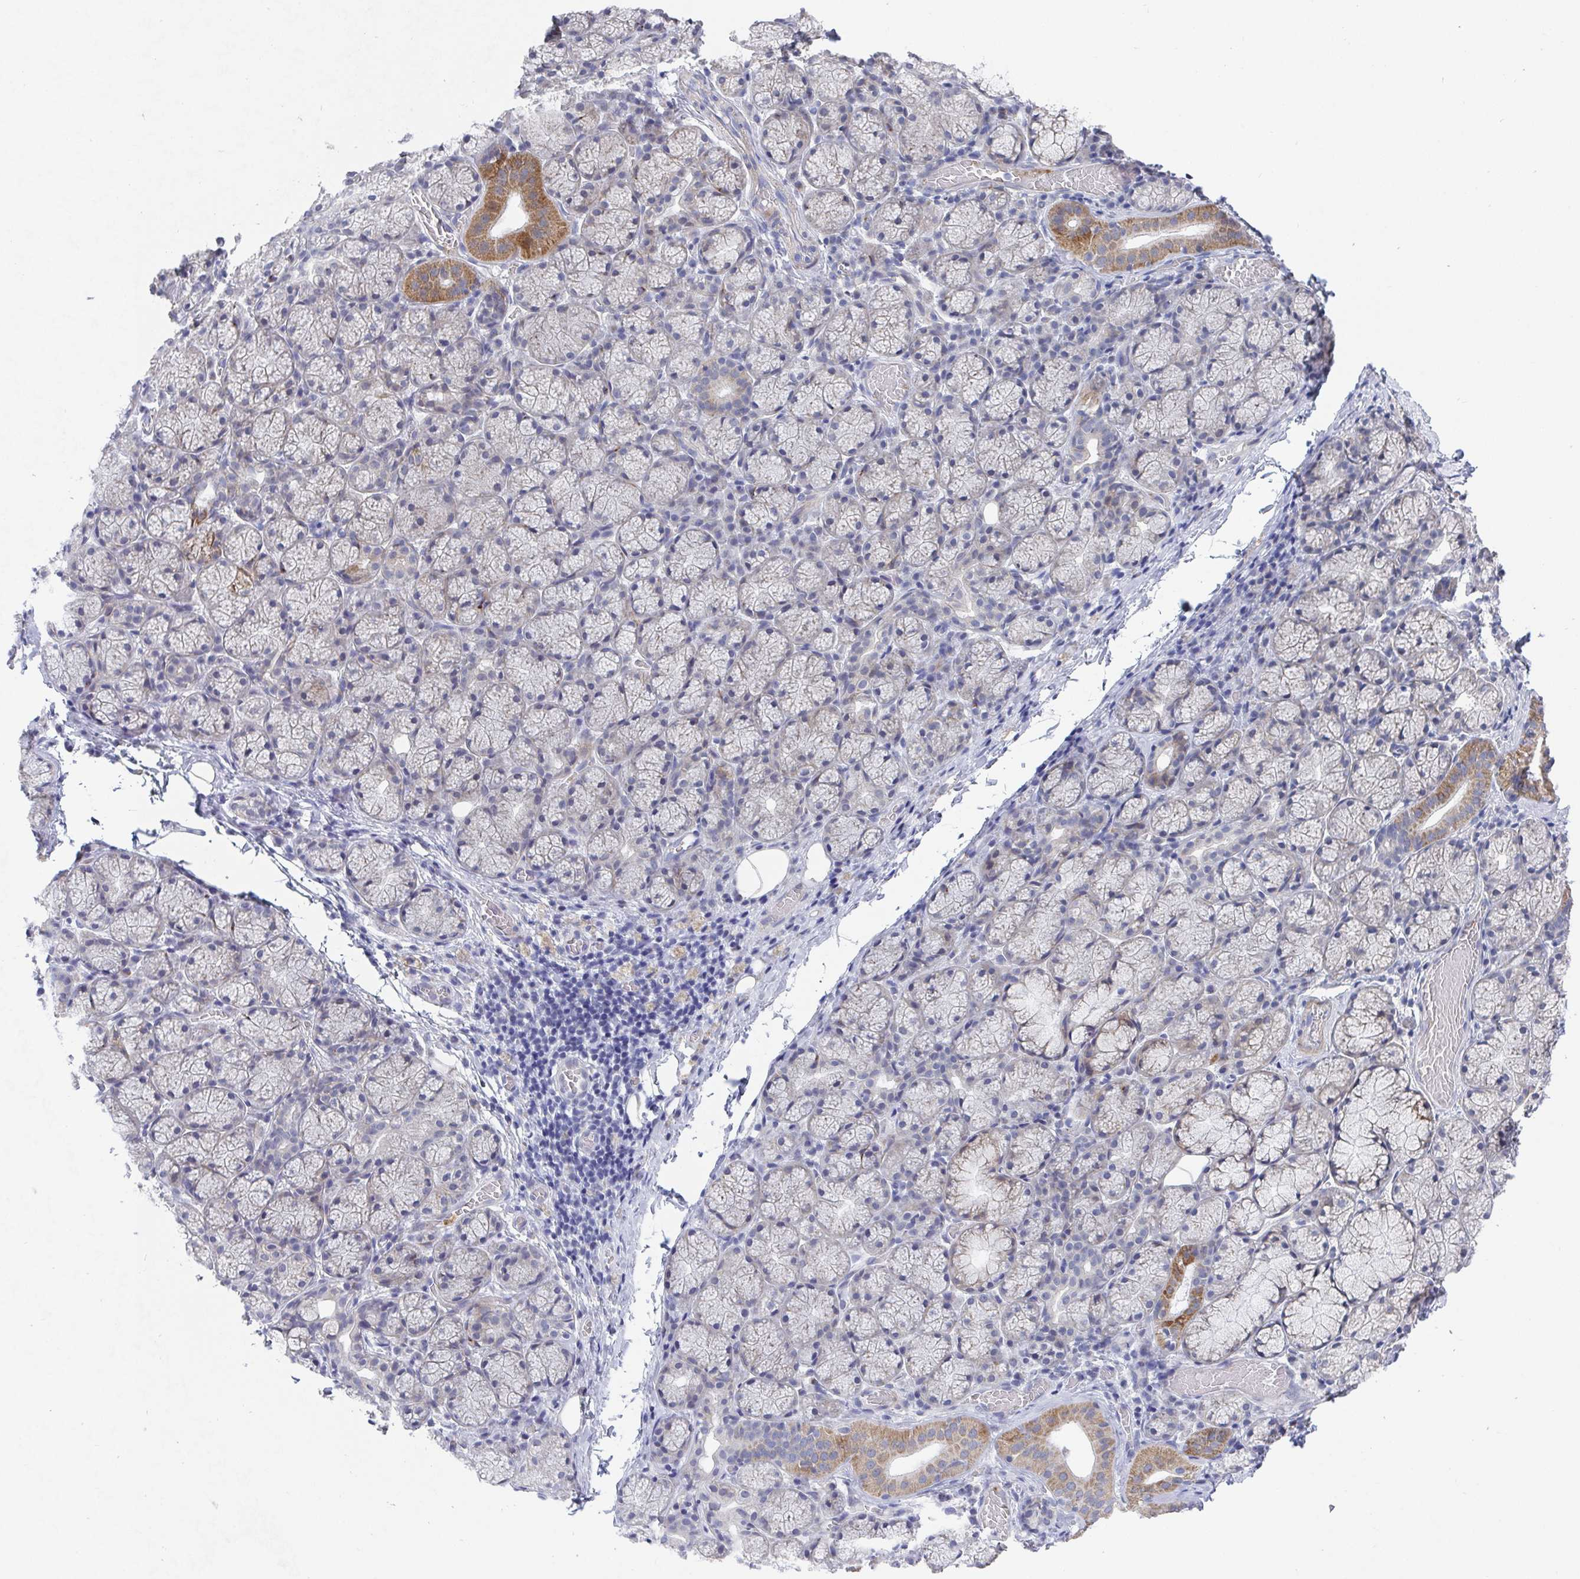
{"staining": {"intensity": "moderate", "quantity": "<25%", "location": "cytoplasmic/membranous"}, "tissue": "salivary gland", "cell_type": "Glandular cells", "image_type": "normal", "snomed": [{"axis": "morphology", "description": "Normal tissue, NOS"}, {"axis": "topography", "description": "Salivary gland"}], "caption": "Salivary gland stained with DAB immunohistochemistry (IHC) shows low levels of moderate cytoplasmic/membranous staining in approximately <25% of glandular cells.", "gene": "ATP5F1C", "patient": {"sex": "female", "age": 24}}